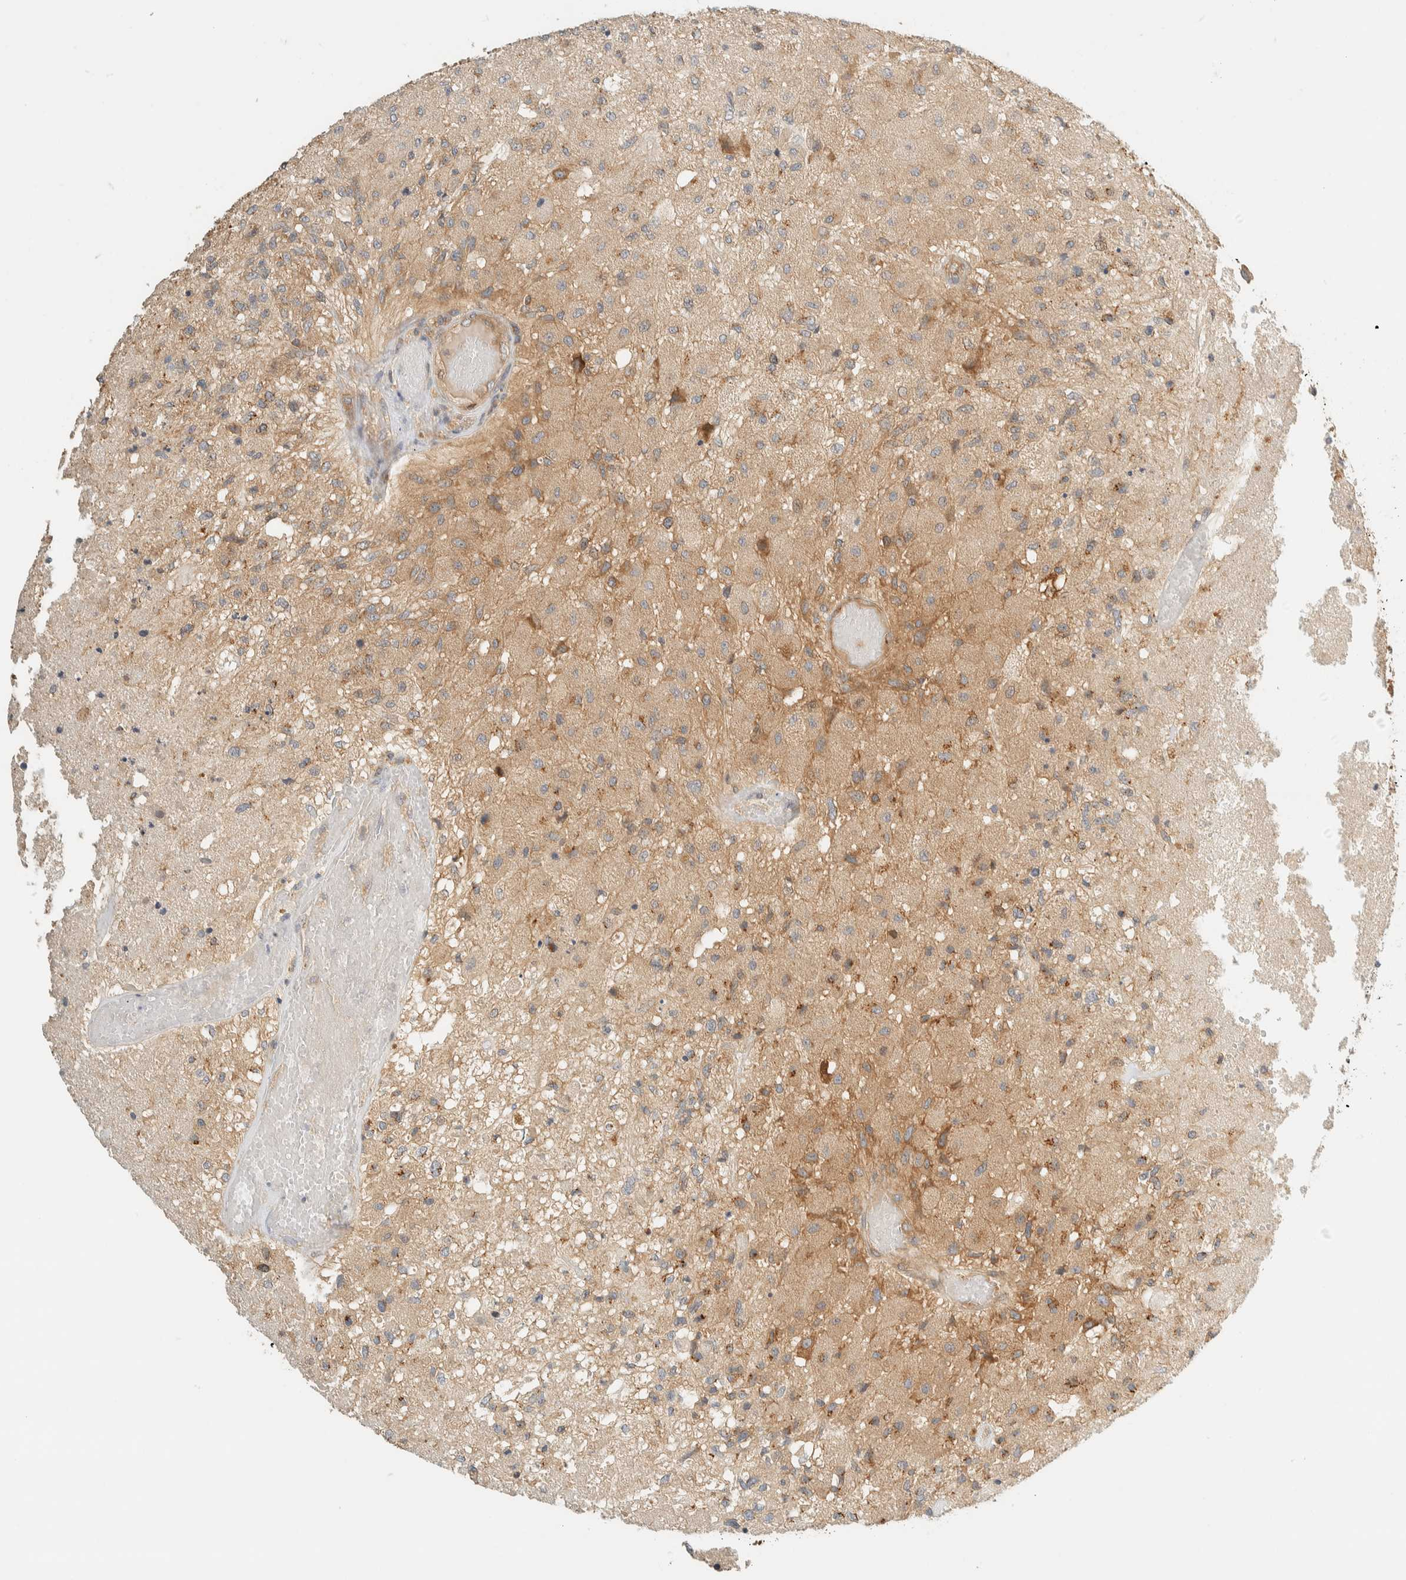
{"staining": {"intensity": "weak", "quantity": "25%-75%", "location": "cytoplasmic/membranous"}, "tissue": "glioma", "cell_type": "Tumor cells", "image_type": "cancer", "snomed": [{"axis": "morphology", "description": "Normal tissue, NOS"}, {"axis": "morphology", "description": "Glioma, malignant, High grade"}, {"axis": "topography", "description": "Cerebral cortex"}], "caption": "The image displays immunohistochemical staining of glioma. There is weak cytoplasmic/membranous expression is identified in approximately 25%-75% of tumor cells.", "gene": "ARFGEF1", "patient": {"sex": "male", "age": 77}}